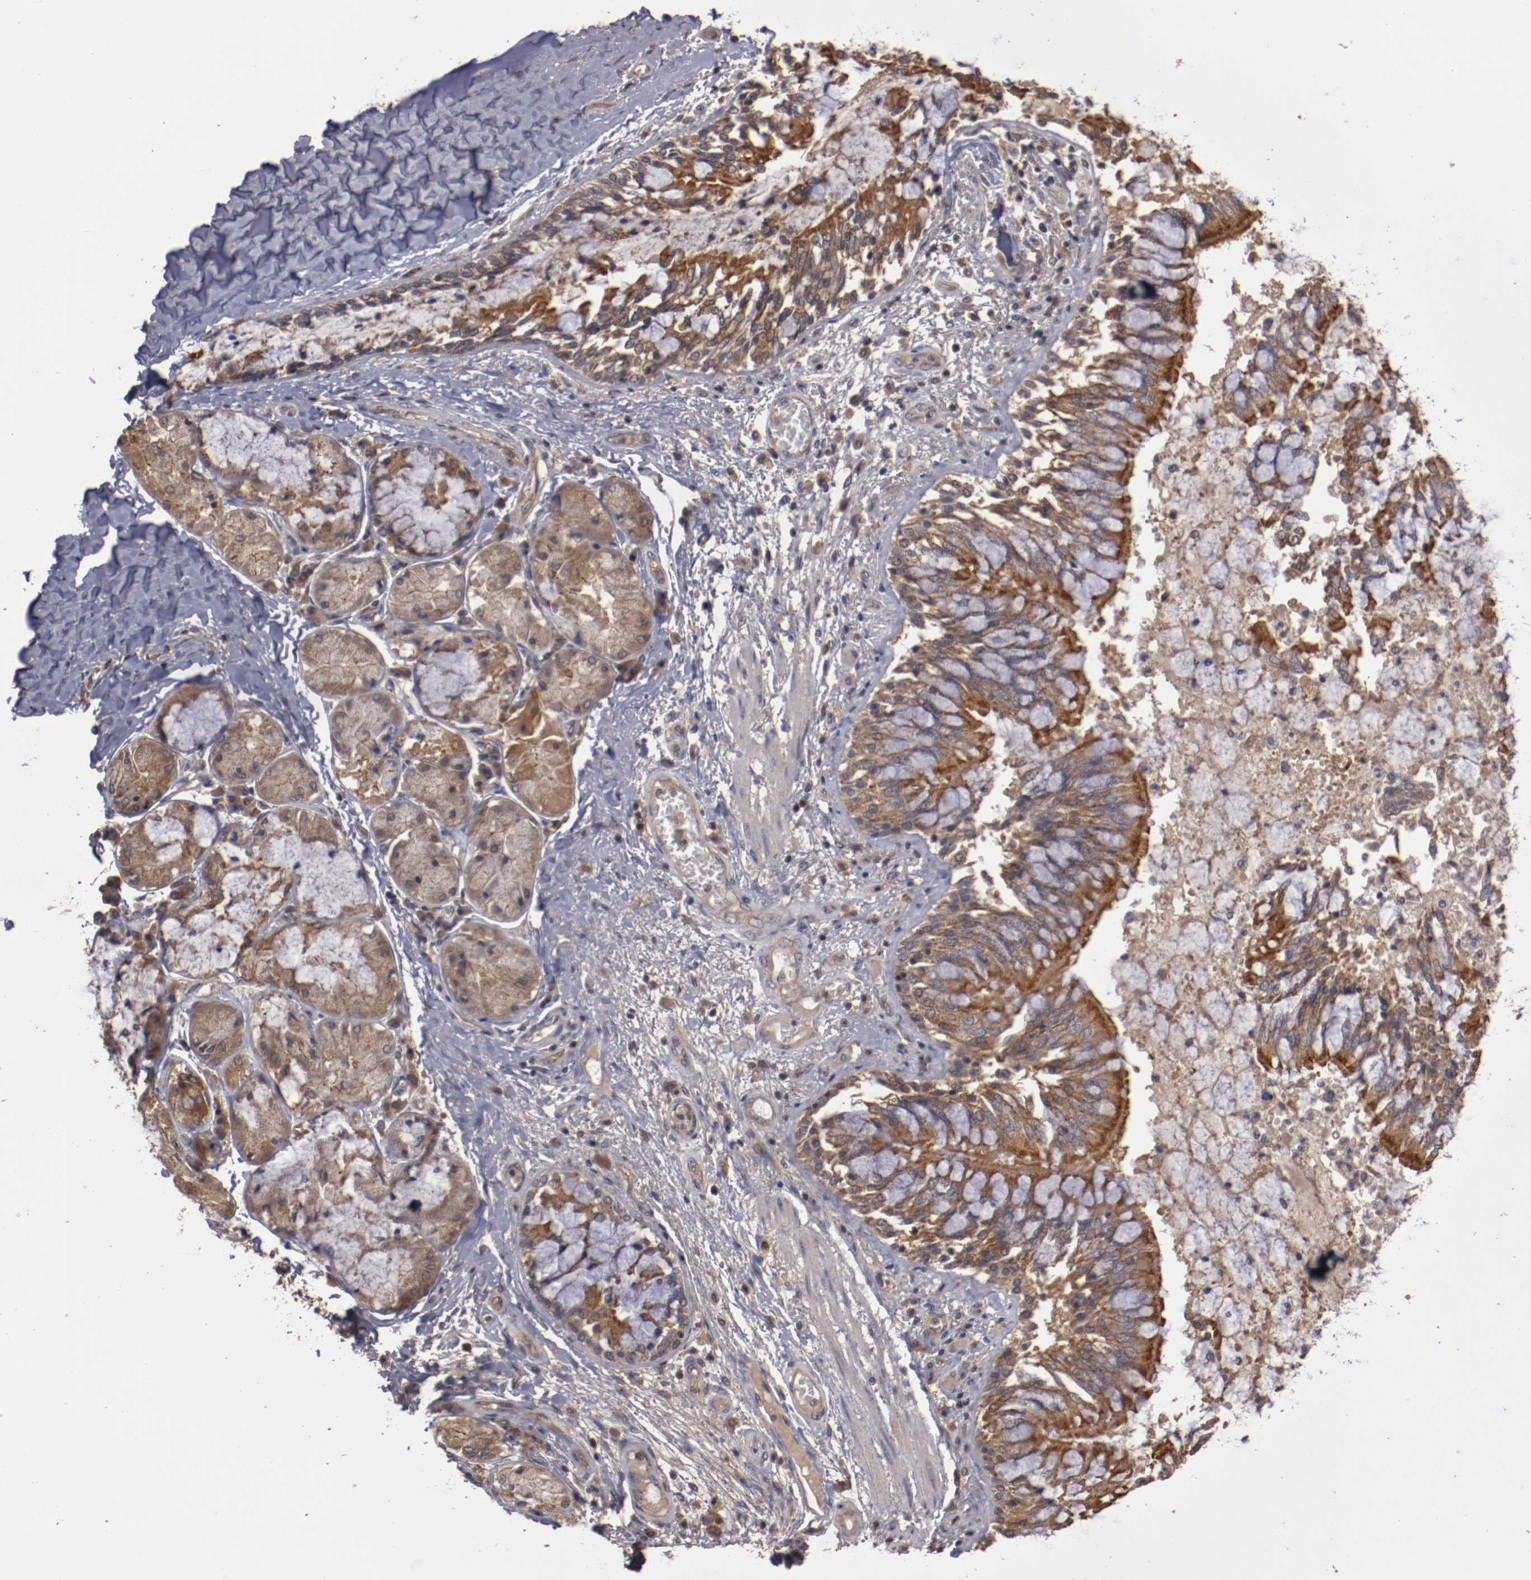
{"staining": {"intensity": "strong", "quantity": ">75%", "location": "cytoplasmic/membranous"}, "tissue": "bronchus", "cell_type": "Respiratory epithelial cells", "image_type": "normal", "snomed": [{"axis": "morphology", "description": "Normal tissue, NOS"}, {"axis": "topography", "description": "Cartilage tissue"}, {"axis": "topography", "description": "Bronchus"}, {"axis": "topography", "description": "Lung"}], "caption": "Human bronchus stained with a brown dye demonstrates strong cytoplasmic/membranous positive expression in approximately >75% of respiratory epithelial cells.", "gene": "RPS6KA6", "patient": {"sex": "female", "age": 49}}